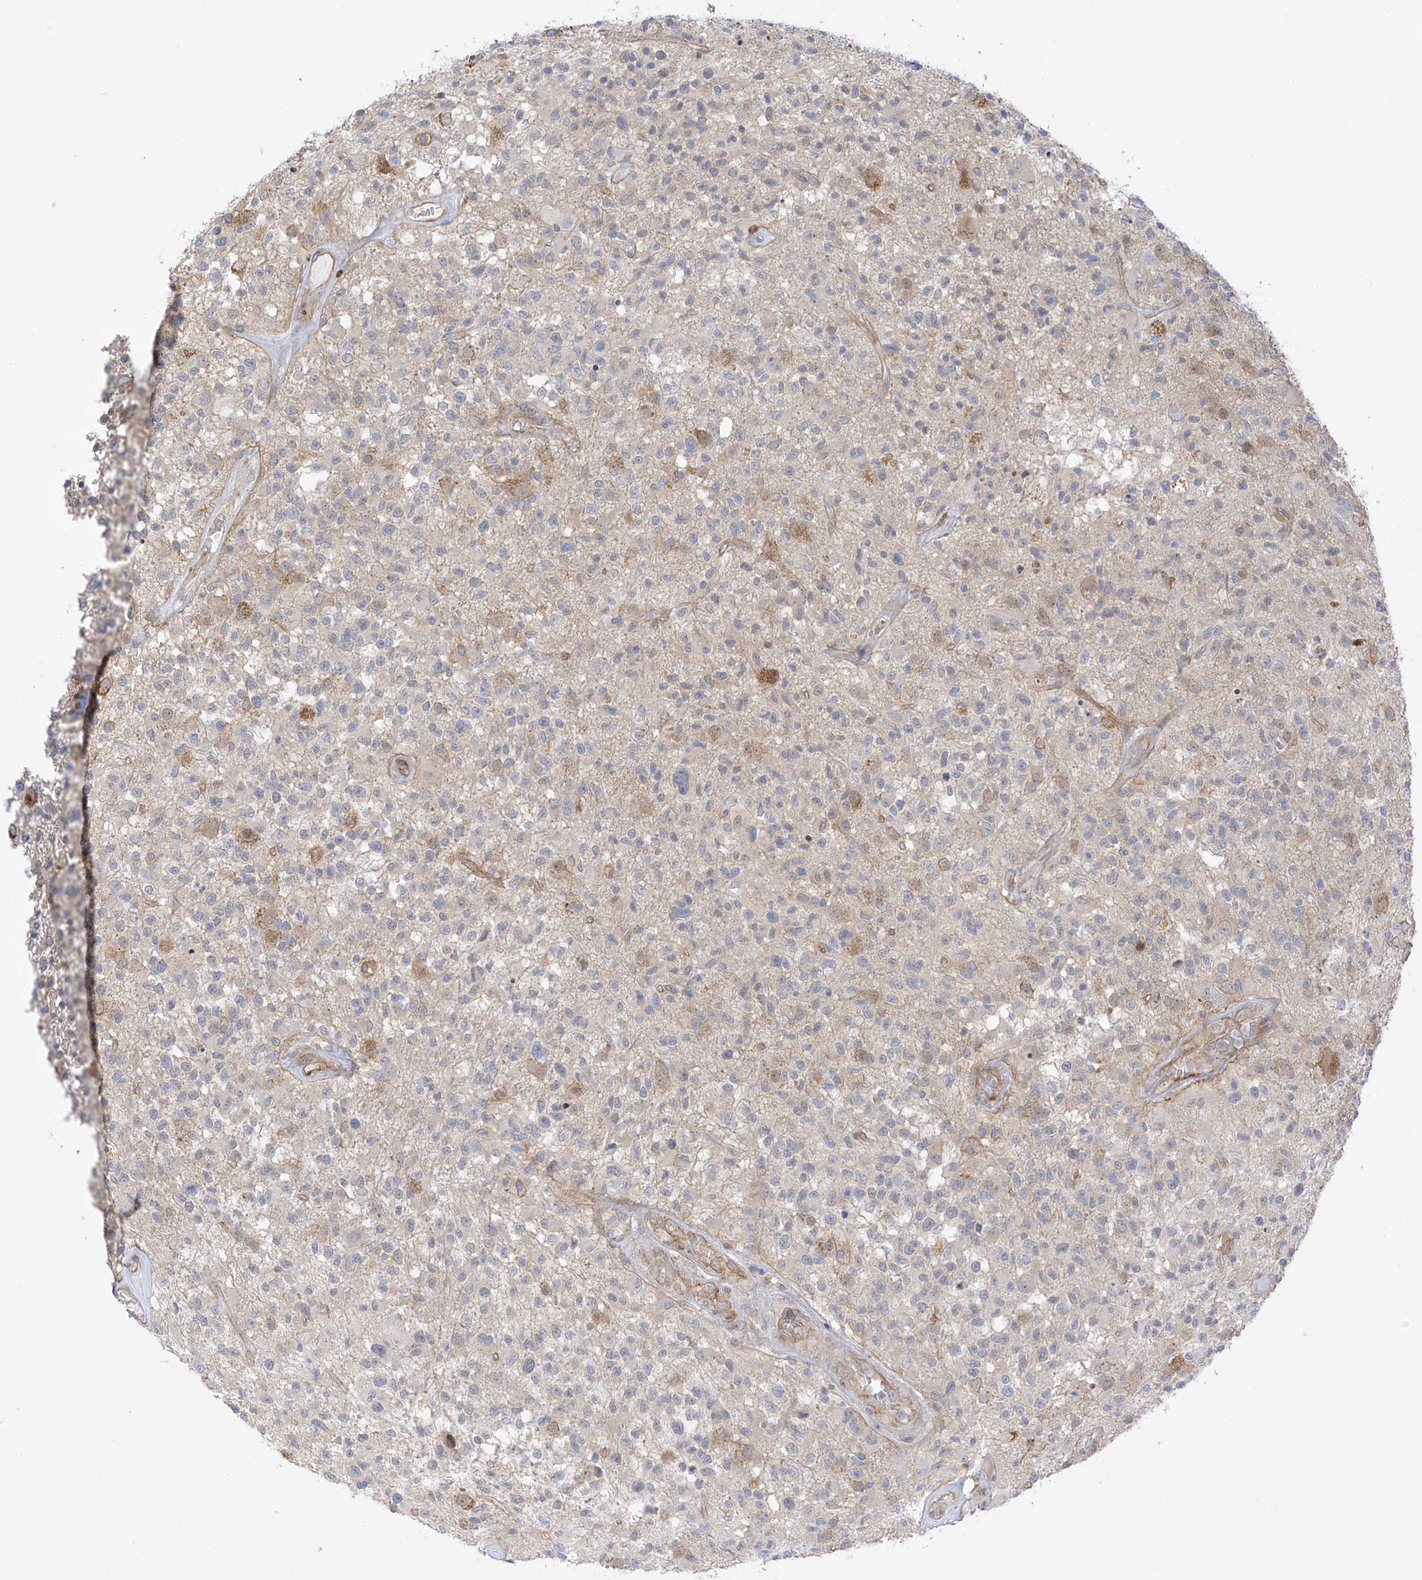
{"staining": {"intensity": "negative", "quantity": "none", "location": "none"}, "tissue": "glioma", "cell_type": "Tumor cells", "image_type": "cancer", "snomed": [{"axis": "morphology", "description": "Glioma, malignant, High grade"}, {"axis": "morphology", "description": "Glioblastoma, NOS"}, {"axis": "topography", "description": "Brain"}], "caption": "Immunohistochemistry (IHC) of human malignant high-grade glioma exhibits no positivity in tumor cells. The staining is performed using DAB brown chromogen with nuclei counter-stained in using hematoxylin.", "gene": "EIPR1", "patient": {"sex": "male", "age": 60}}